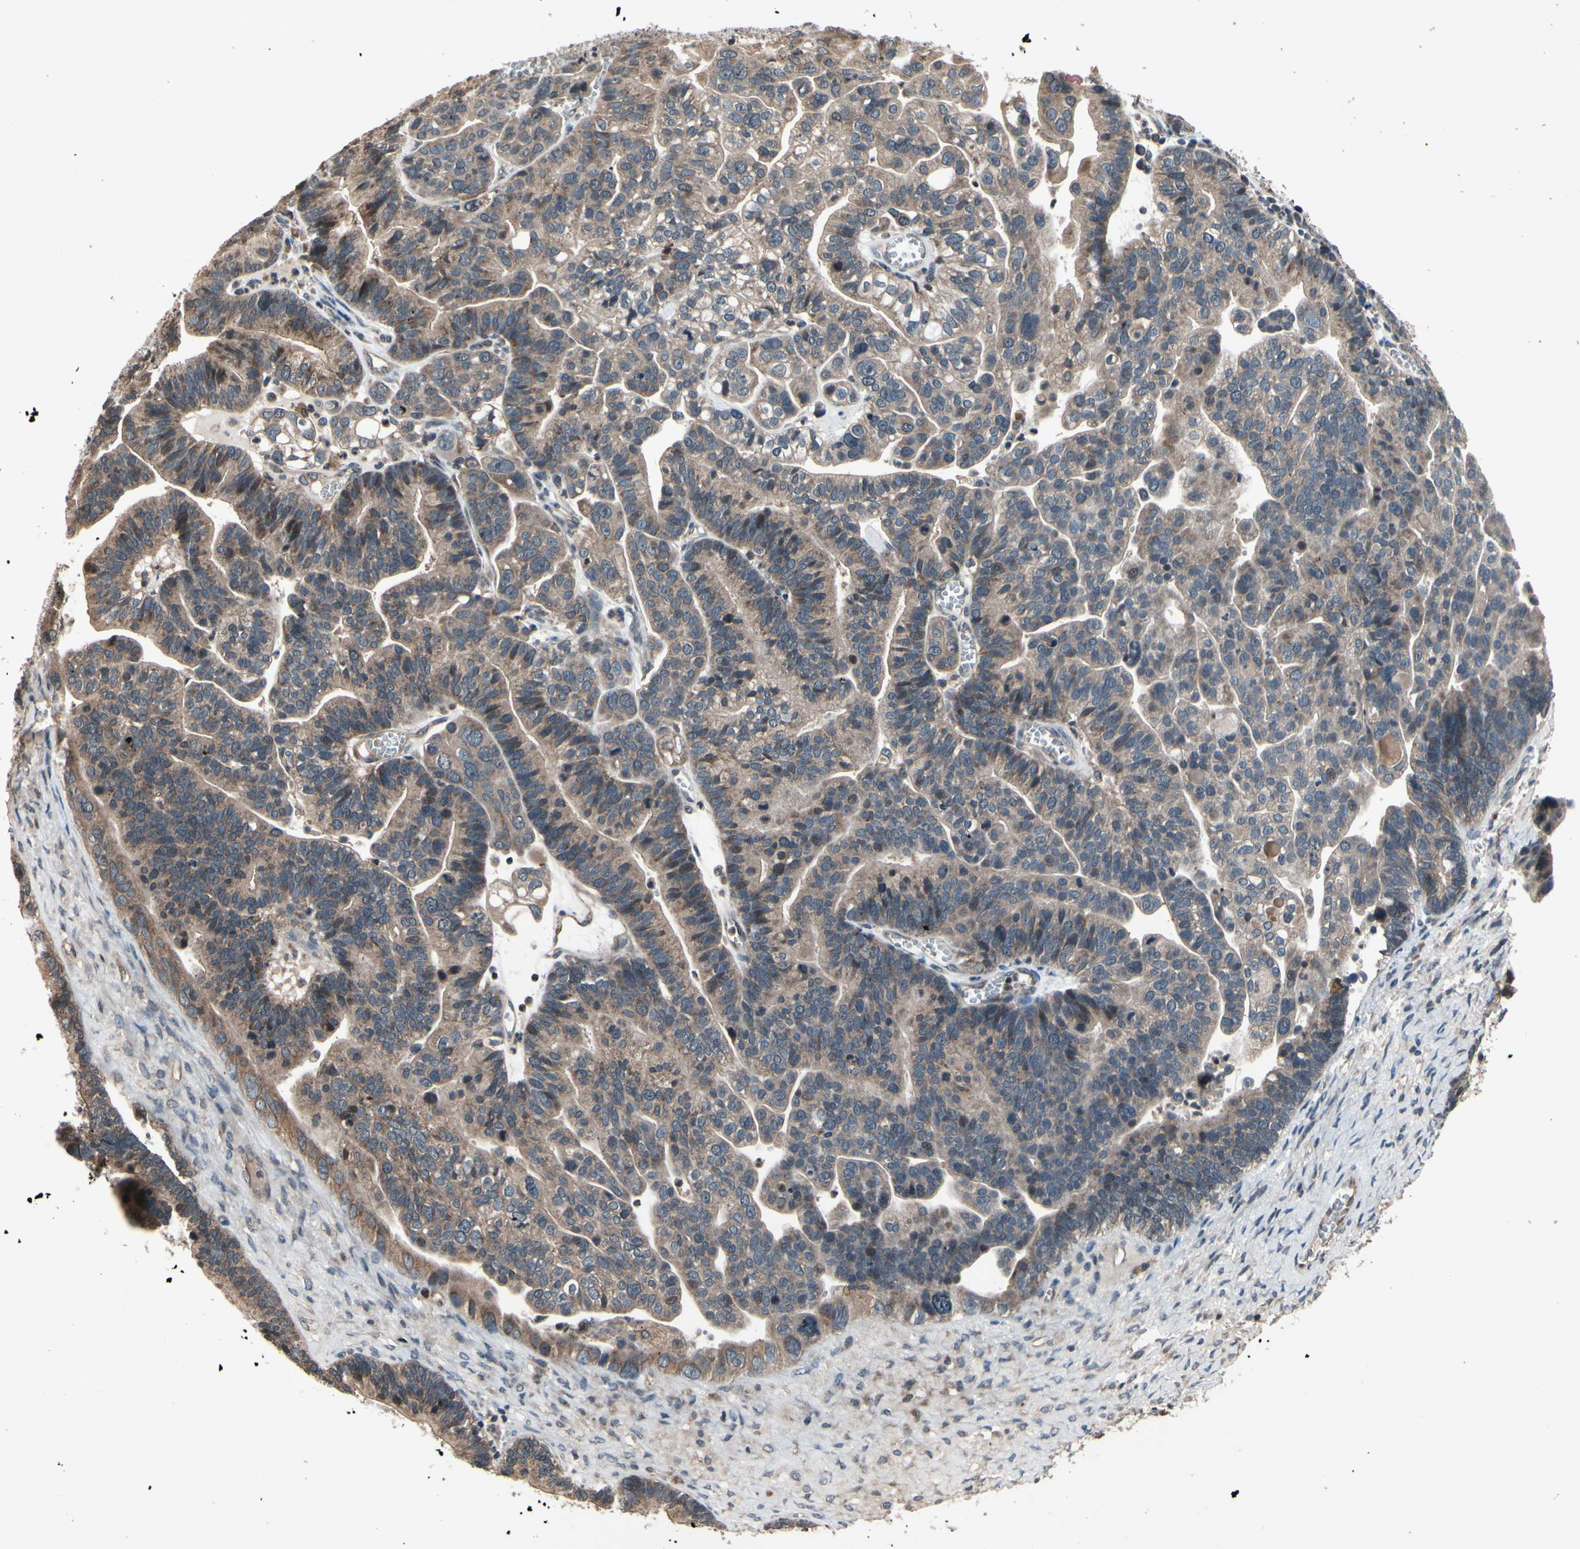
{"staining": {"intensity": "weak", "quantity": ">75%", "location": "cytoplasmic/membranous"}, "tissue": "ovarian cancer", "cell_type": "Tumor cells", "image_type": "cancer", "snomed": [{"axis": "morphology", "description": "Cystadenocarcinoma, serous, NOS"}, {"axis": "topography", "description": "Ovary"}], "caption": "Brown immunohistochemical staining in human ovarian cancer demonstrates weak cytoplasmic/membranous staining in about >75% of tumor cells.", "gene": "MBTPS2", "patient": {"sex": "female", "age": 56}}